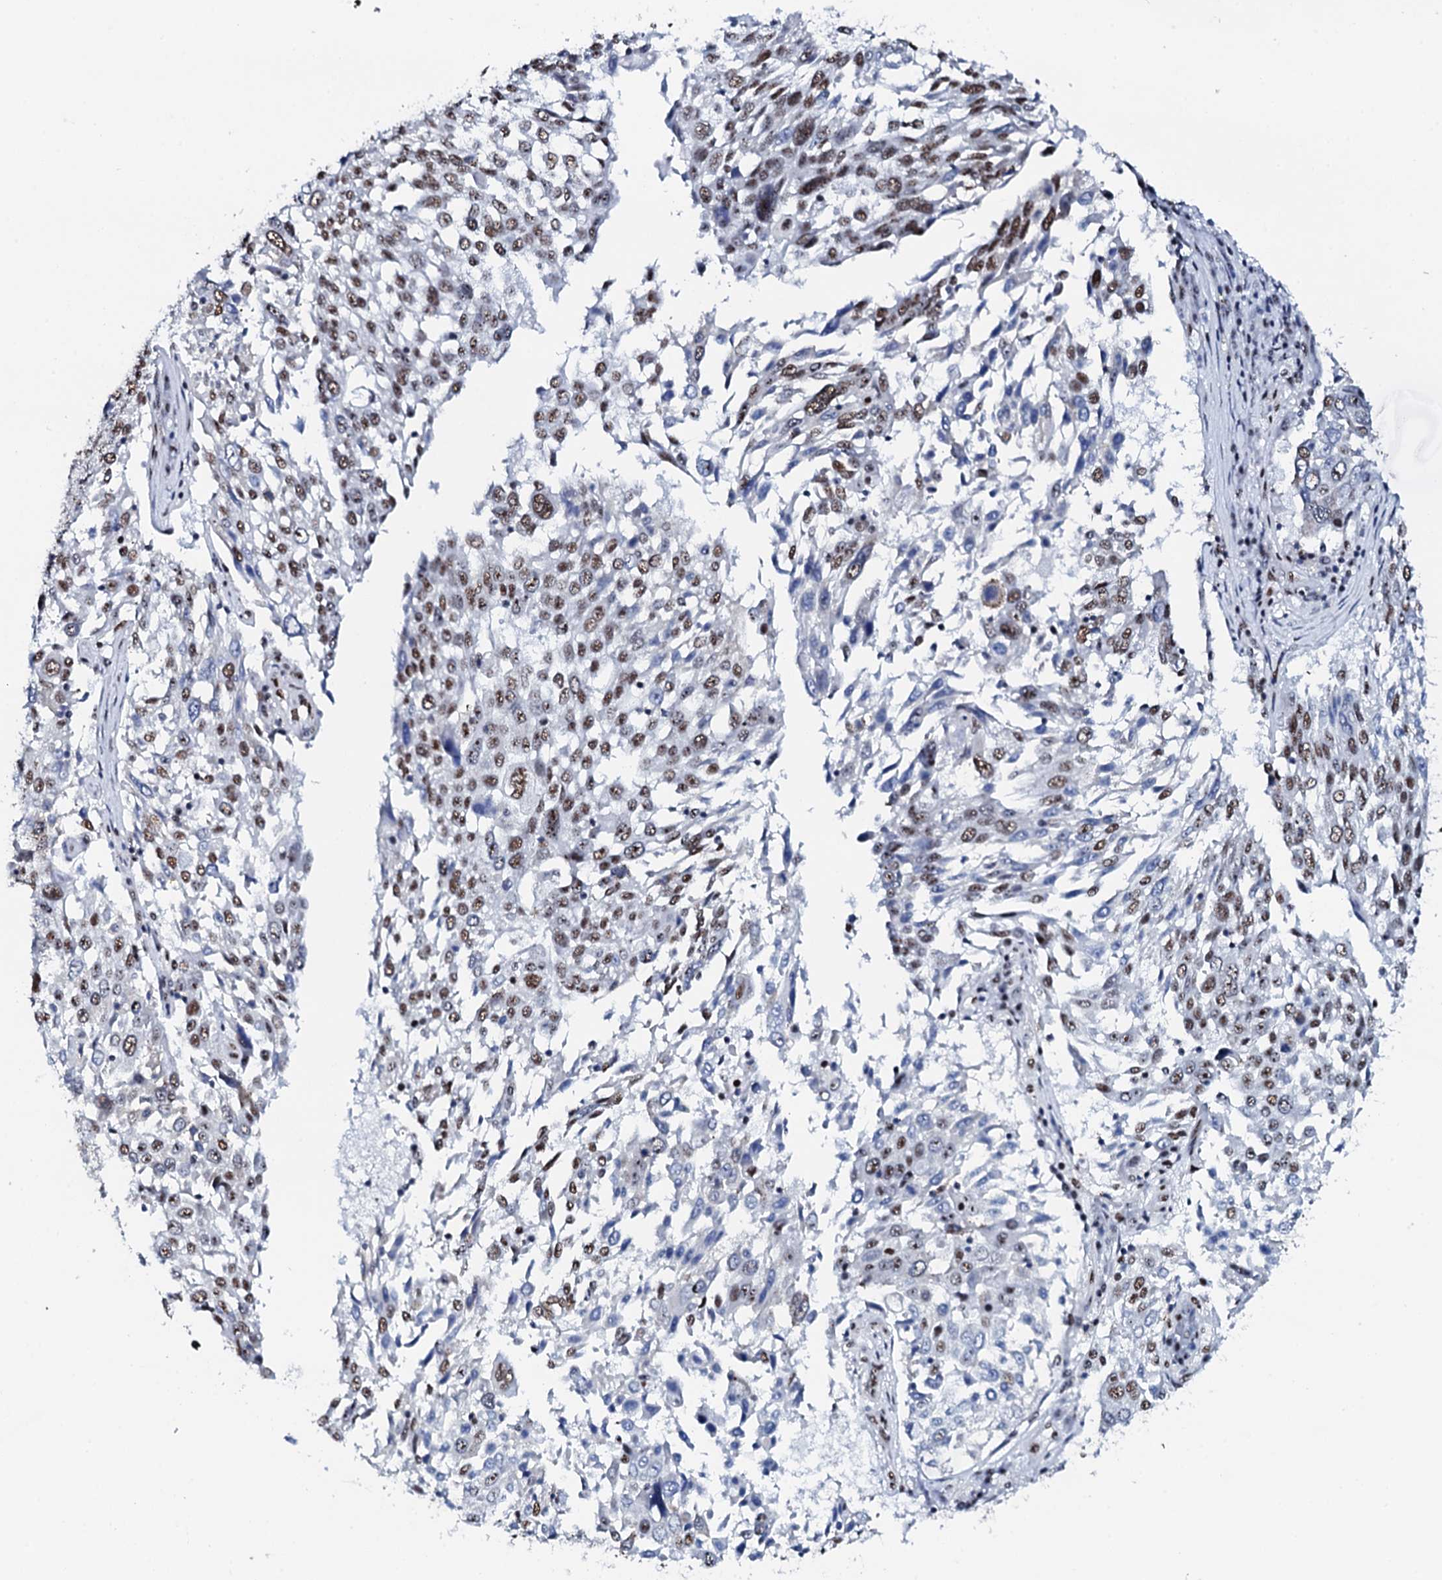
{"staining": {"intensity": "moderate", "quantity": "25%-75%", "location": "nuclear"}, "tissue": "lung cancer", "cell_type": "Tumor cells", "image_type": "cancer", "snomed": [{"axis": "morphology", "description": "Squamous cell carcinoma, NOS"}, {"axis": "topography", "description": "Lung"}], "caption": "Tumor cells display moderate nuclear staining in about 25%-75% of cells in lung cancer (squamous cell carcinoma).", "gene": "NKAPD1", "patient": {"sex": "male", "age": 65}}